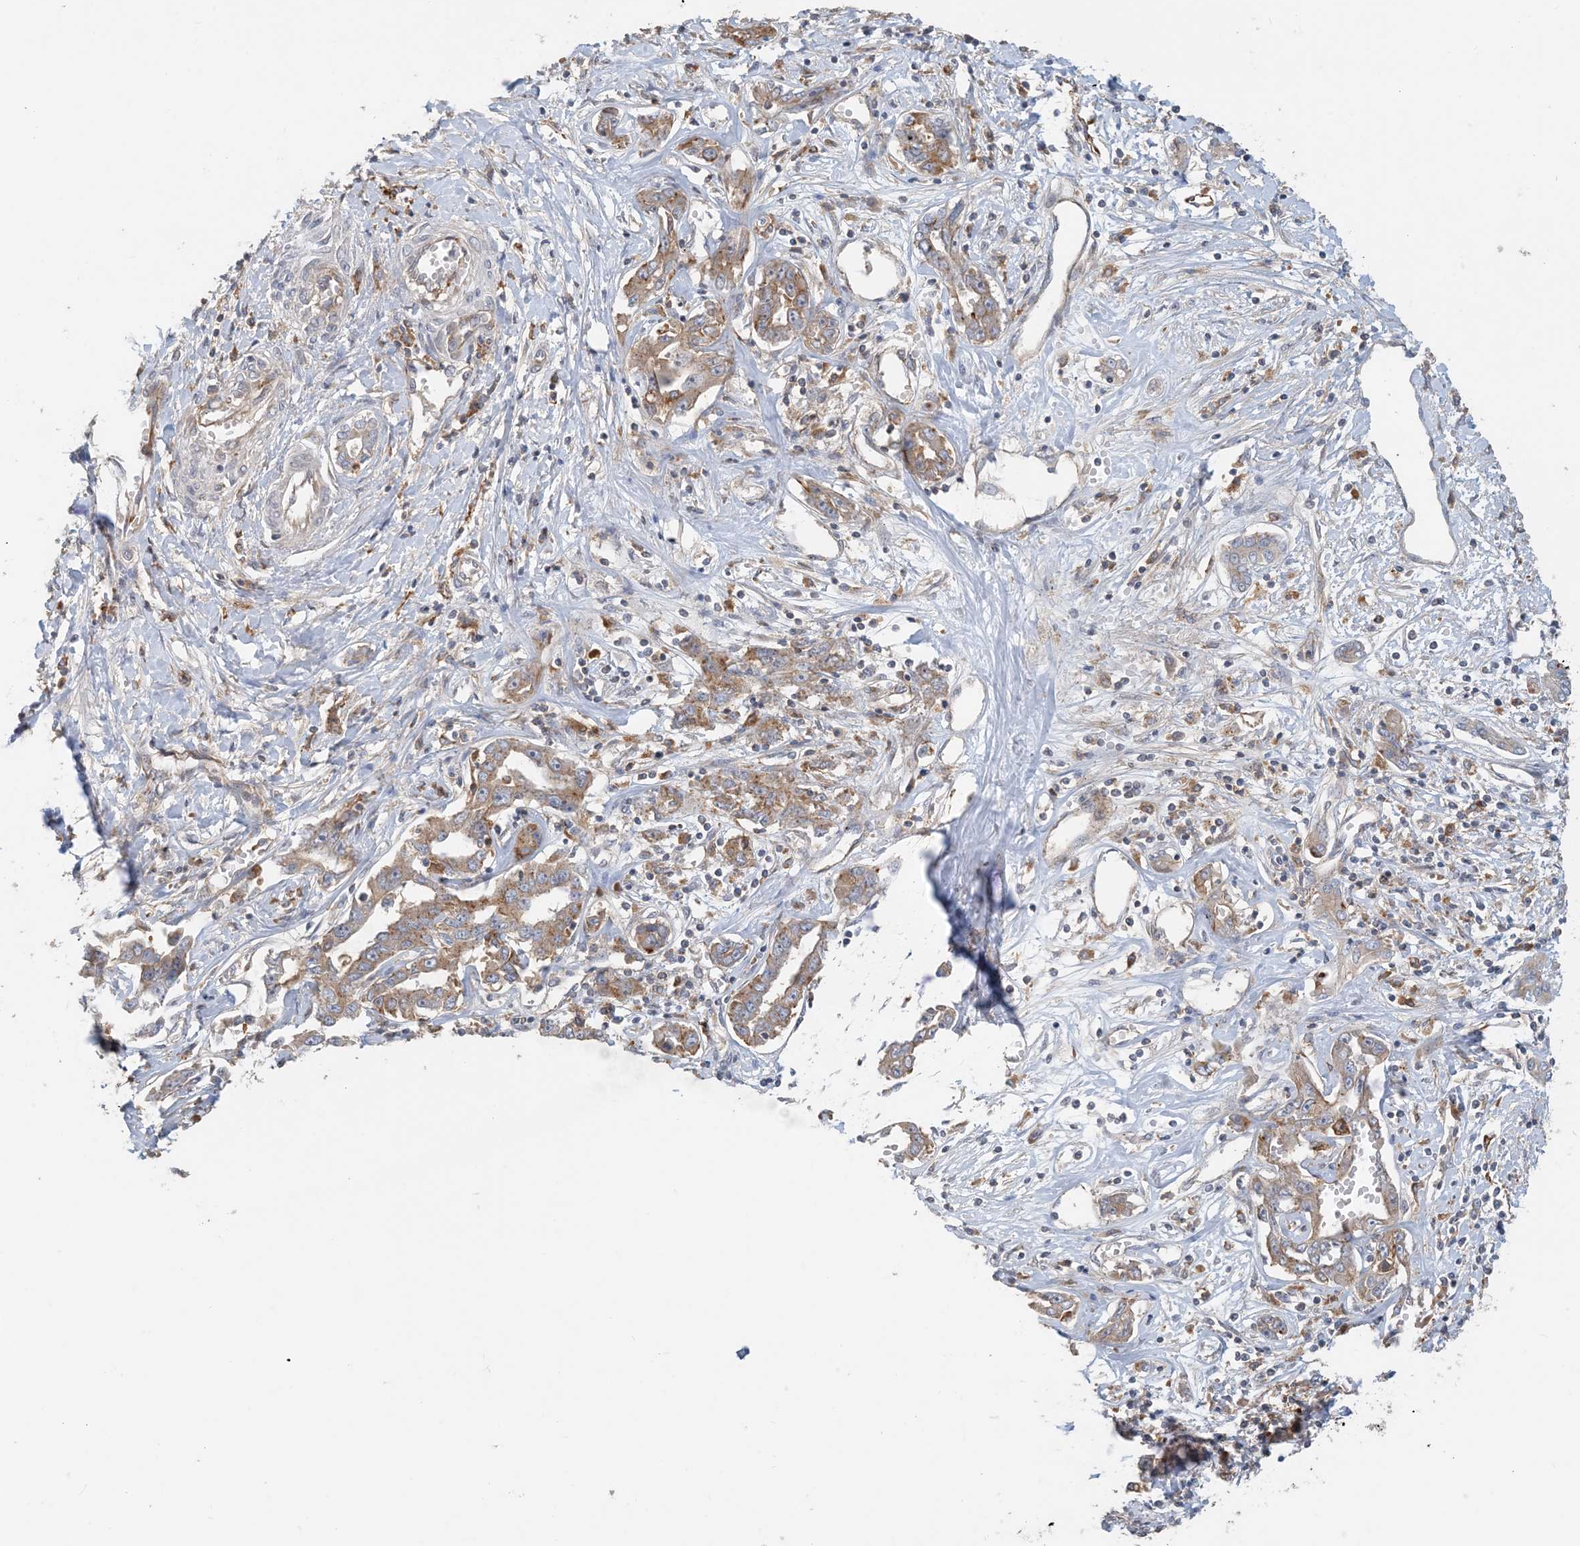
{"staining": {"intensity": "moderate", "quantity": ">75%", "location": "cytoplasmic/membranous"}, "tissue": "liver cancer", "cell_type": "Tumor cells", "image_type": "cancer", "snomed": [{"axis": "morphology", "description": "Cholangiocarcinoma"}, {"axis": "topography", "description": "Liver"}], "caption": "Immunohistochemistry (DAB (3,3'-diaminobenzidine)) staining of liver cholangiocarcinoma reveals moderate cytoplasmic/membranous protein positivity in approximately >75% of tumor cells. The staining was performed using DAB (3,3'-diaminobenzidine), with brown indicating positive protein expression. Nuclei are stained blue with hematoxylin.", "gene": "SPPL2A", "patient": {"sex": "male", "age": 59}}